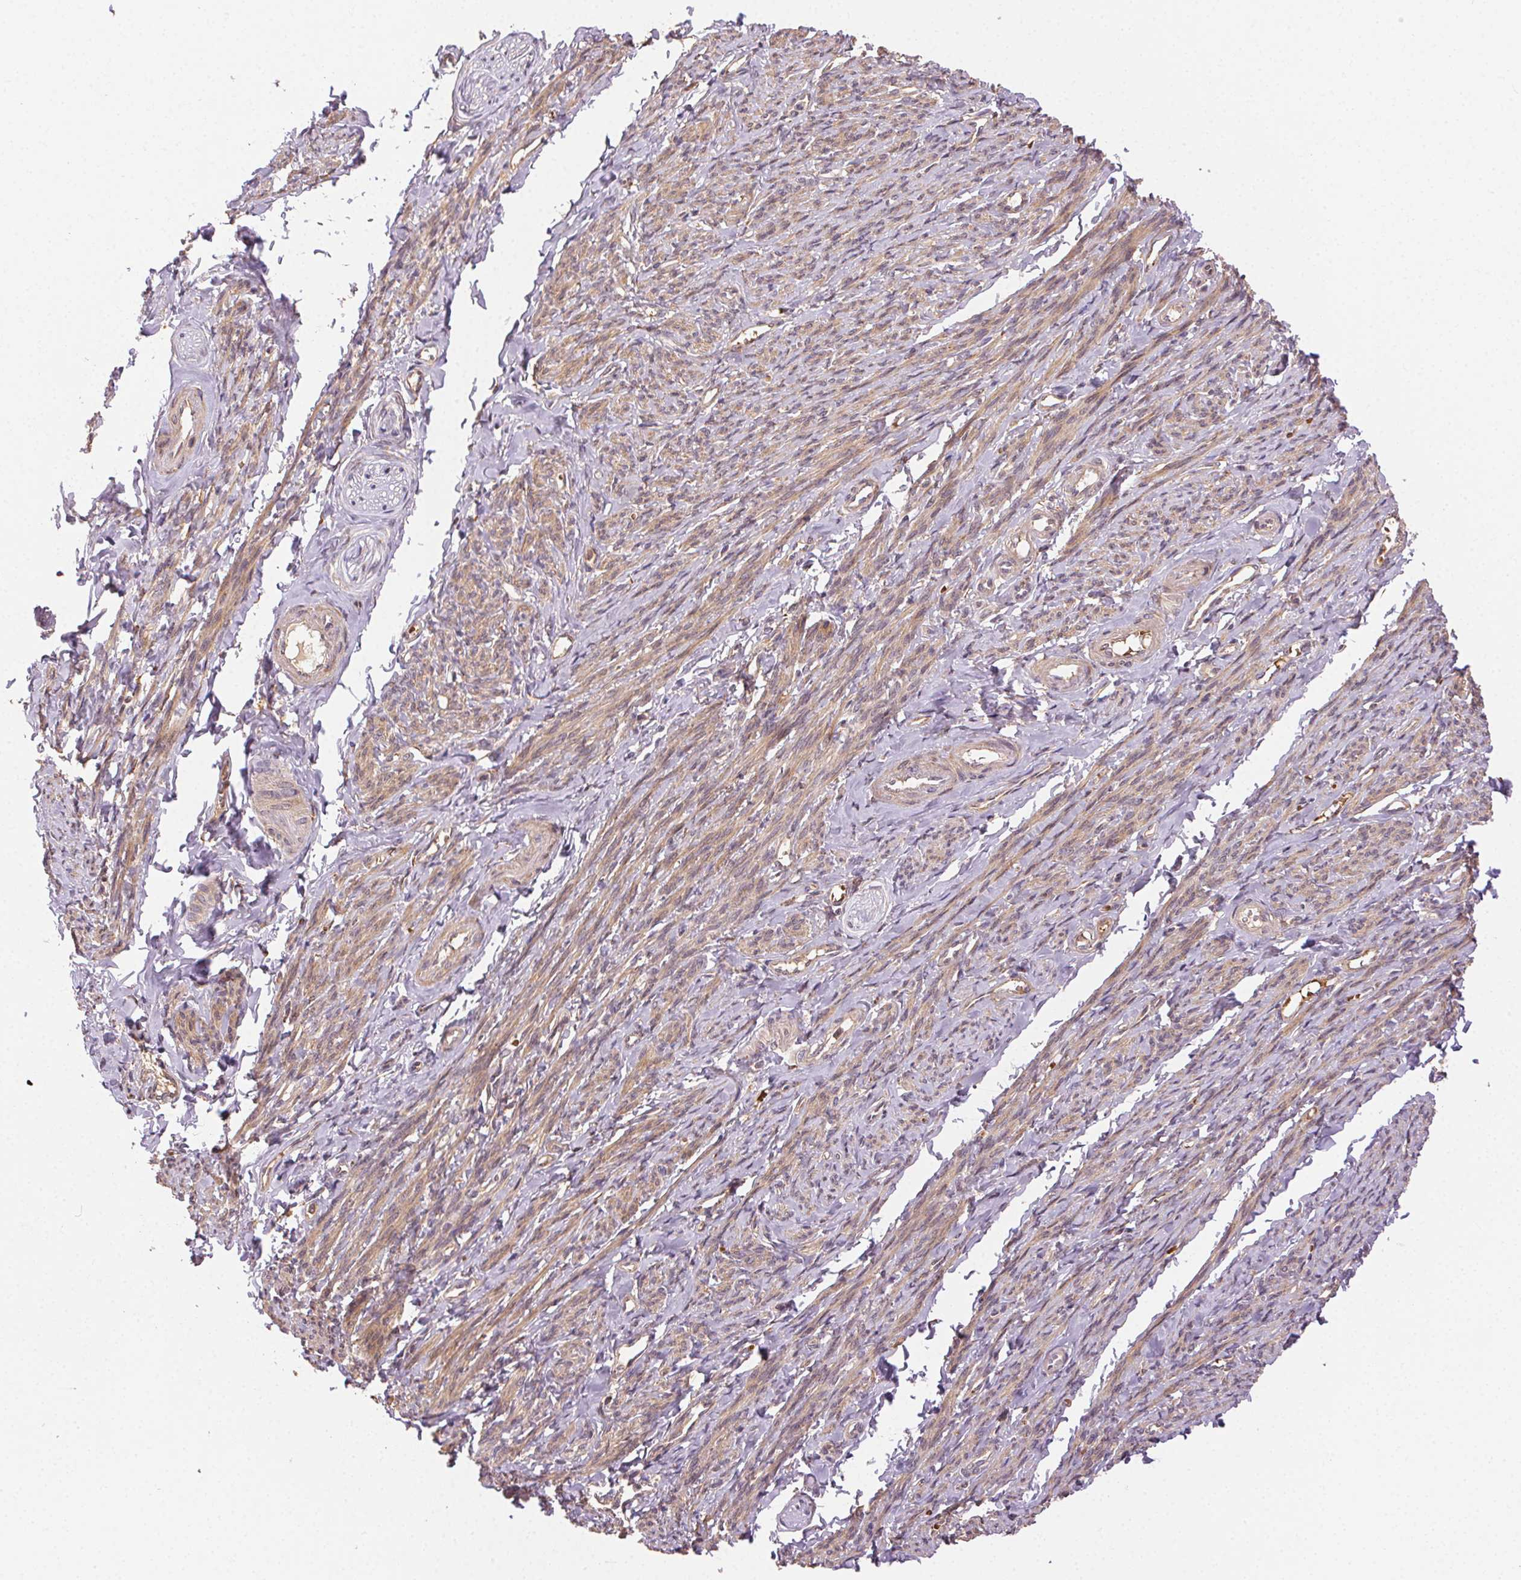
{"staining": {"intensity": "moderate", "quantity": ">75%", "location": "cytoplasmic/membranous"}, "tissue": "smooth muscle", "cell_type": "Smooth muscle cells", "image_type": "normal", "snomed": [{"axis": "morphology", "description": "Normal tissue, NOS"}, {"axis": "topography", "description": "Smooth muscle"}], "caption": "IHC image of unremarkable smooth muscle: smooth muscle stained using immunohistochemistry reveals medium levels of moderate protein expression localized specifically in the cytoplasmic/membranous of smooth muscle cells, appearing as a cytoplasmic/membranous brown color.", "gene": "KLHL15", "patient": {"sex": "female", "age": 65}}